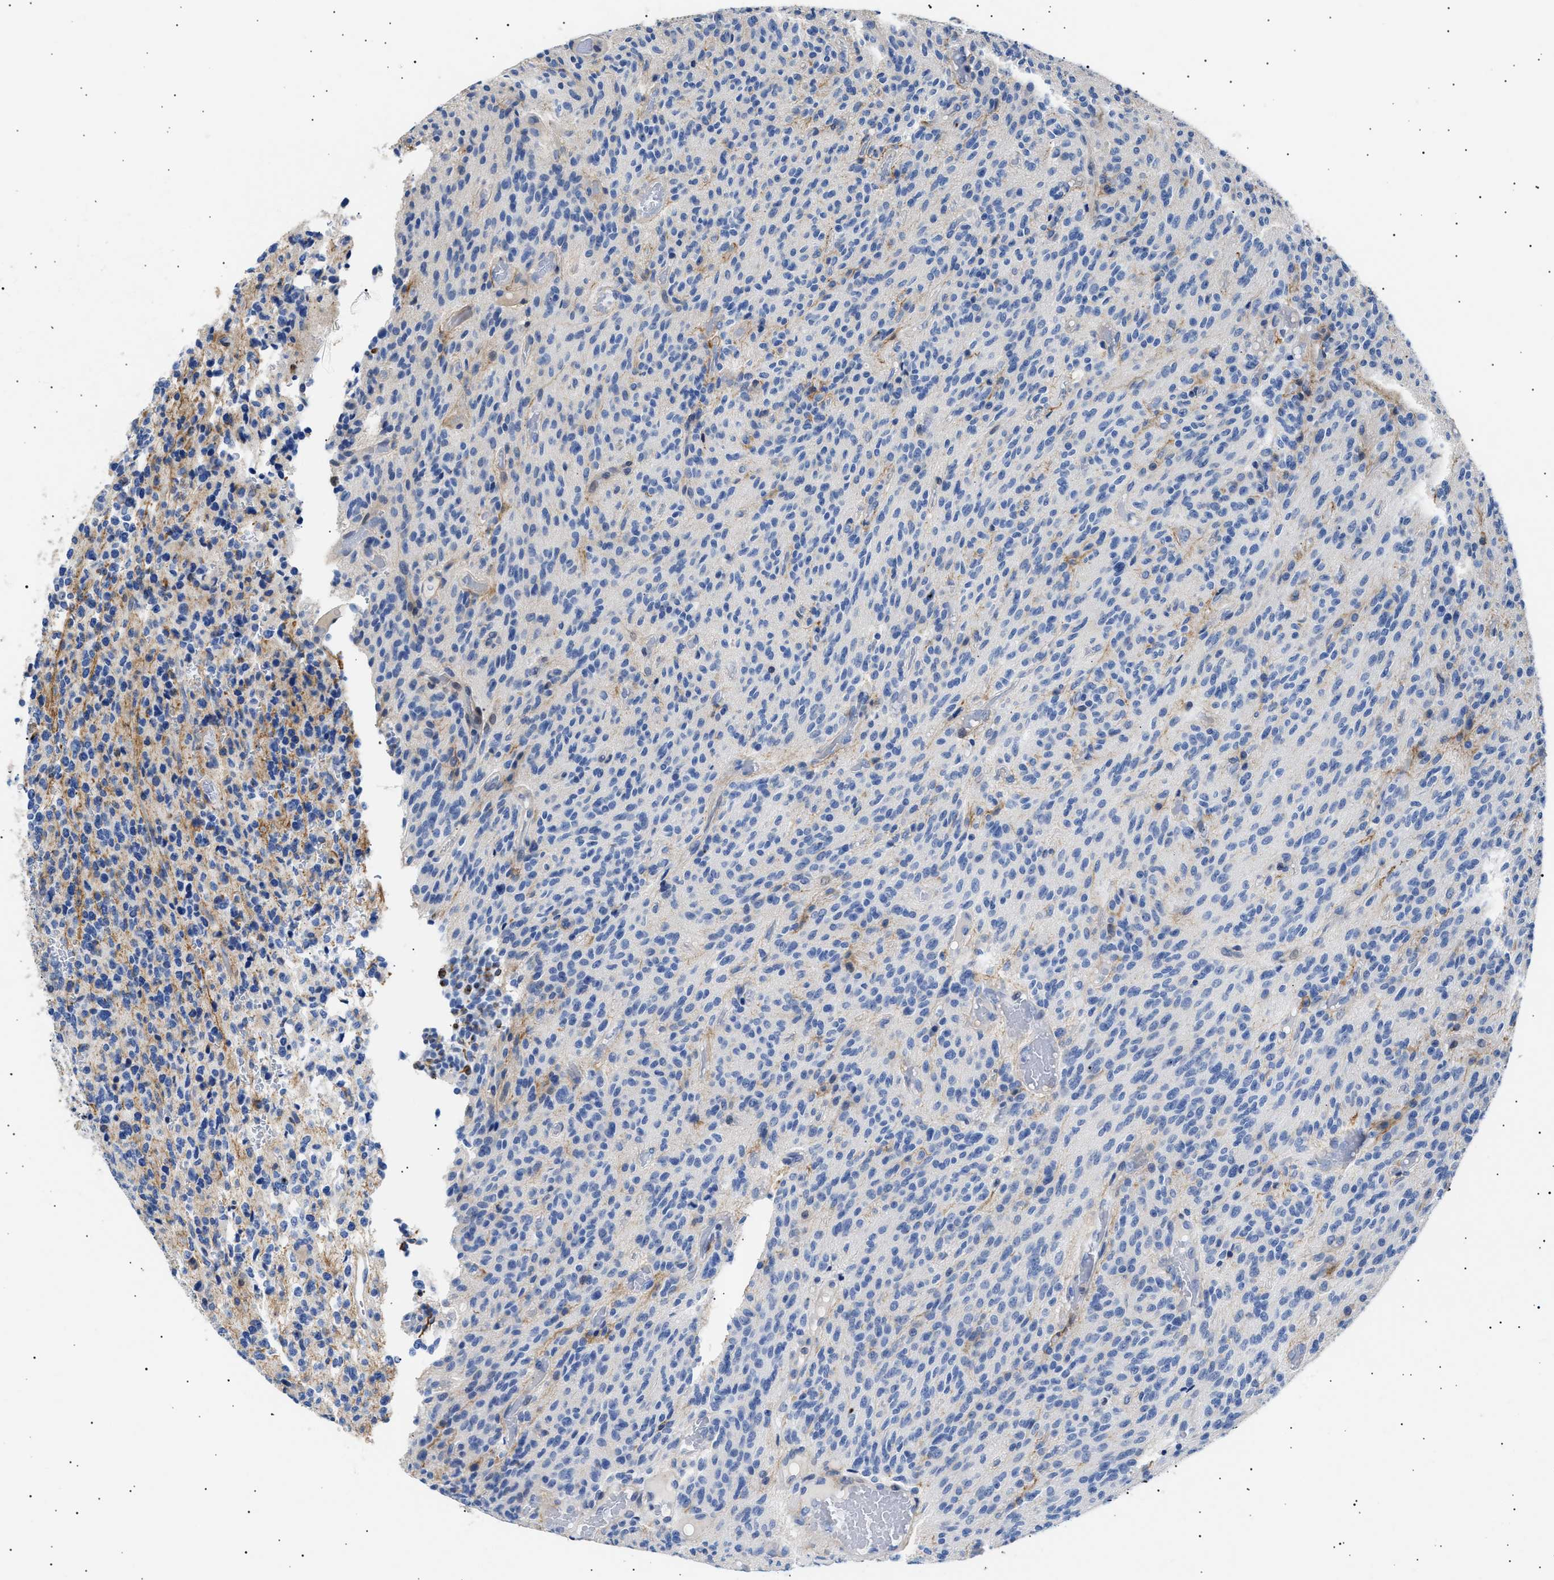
{"staining": {"intensity": "negative", "quantity": "none", "location": "none"}, "tissue": "glioma", "cell_type": "Tumor cells", "image_type": "cancer", "snomed": [{"axis": "morphology", "description": "Glioma, malignant, High grade"}, {"axis": "topography", "description": "Brain"}], "caption": "There is no significant expression in tumor cells of glioma.", "gene": "HEMGN", "patient": {"sex": "male", "age": 34}}